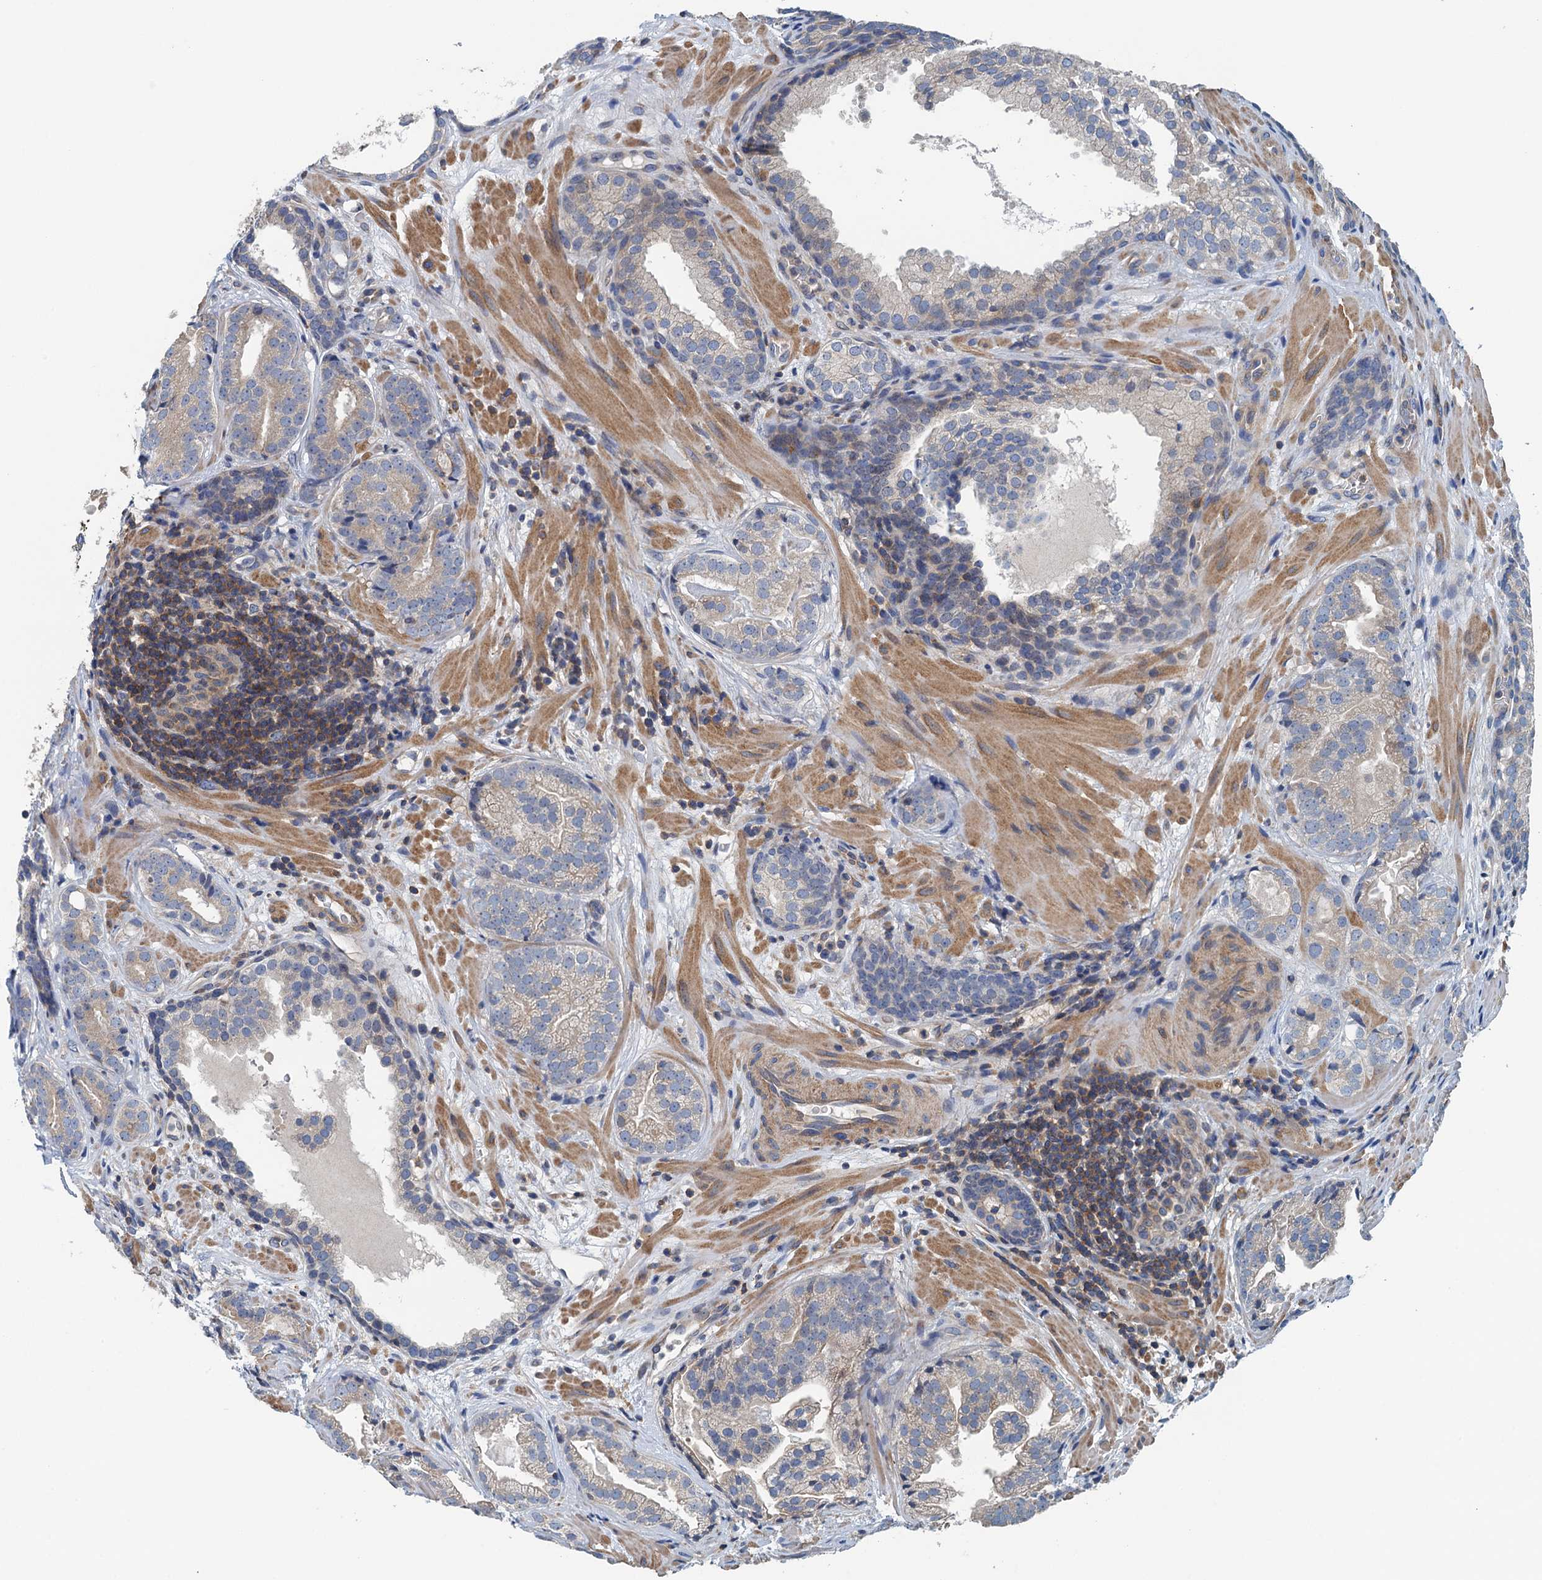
{"staining": {"intensity": "negative", "quantity": "none", "location": "none"}, "tissue": "prostate cancer", "cell_type": "Tumor cells", "image_type": "cancer", "snomed": [{"axis": "morphology", "description": "Adenocarcinoma, High grade"}, {"axis": "topography", "description": "Prostate"}], "caption": "Immunohistochemistry (IHC) photomicrograph of human prostate cancer stained for a protein (brown), which exhibits no positivity in tumor cells.", "gene": "PPP1R14D", "patient": {"sex": "male", "age": 60}}